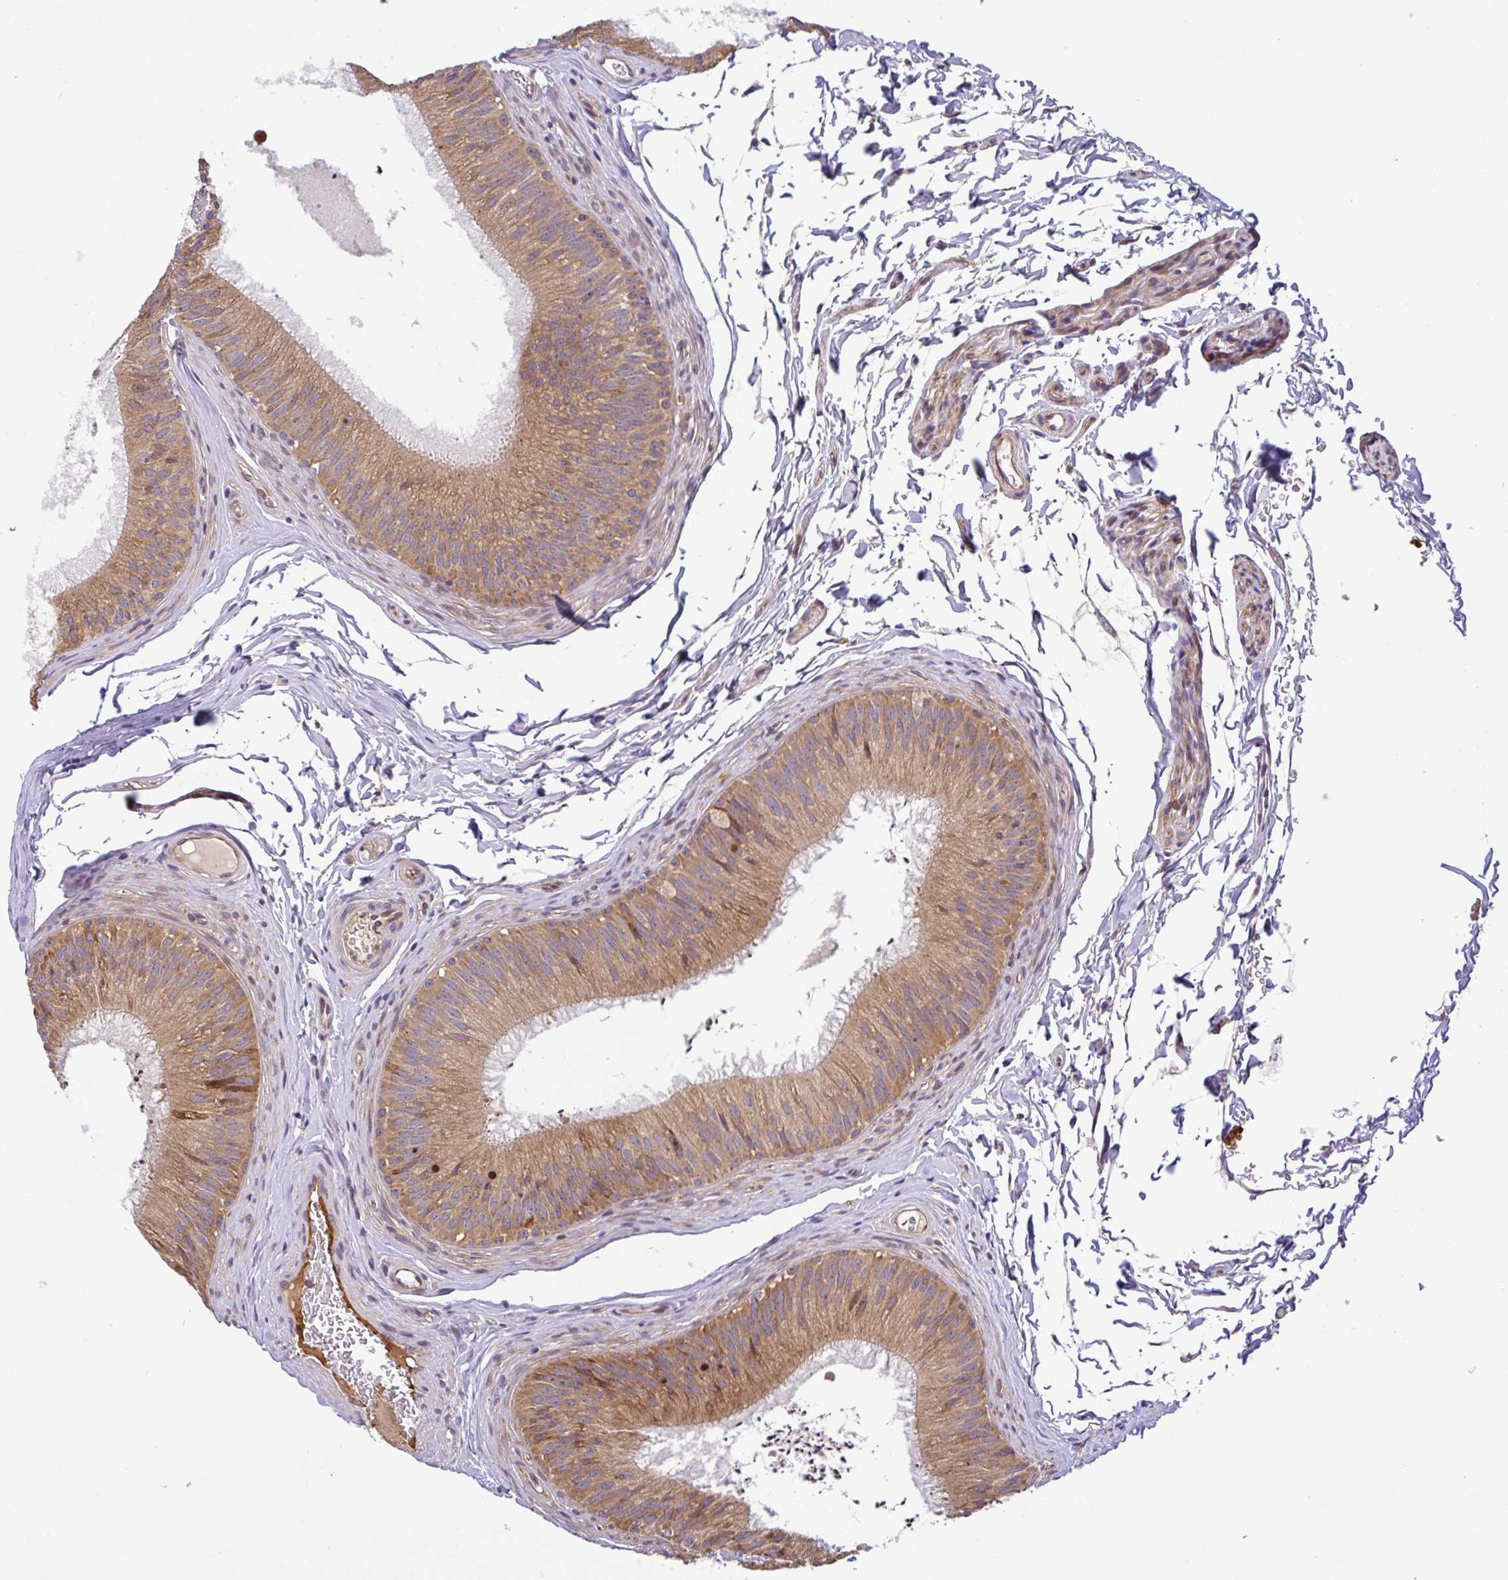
{"staining": {"intensity": "strong", "quantity": ">75%", "location": "cytoplasmic/membranous,nuclear"}, "tissue": "epididymis", "cell_type": "Glandular cells", "image_type": "normal", "snomed": [{"axis": "morphology", "description": "Normal tissue, NOS"}, {"axis": "topography", "description": "Epididymis"}], "caption": "Human epididymis stained with a protein marker shows strong staining in glandular cells.", "gene": "UBE4A", "patient": {"sex": "male", "age": 24}}